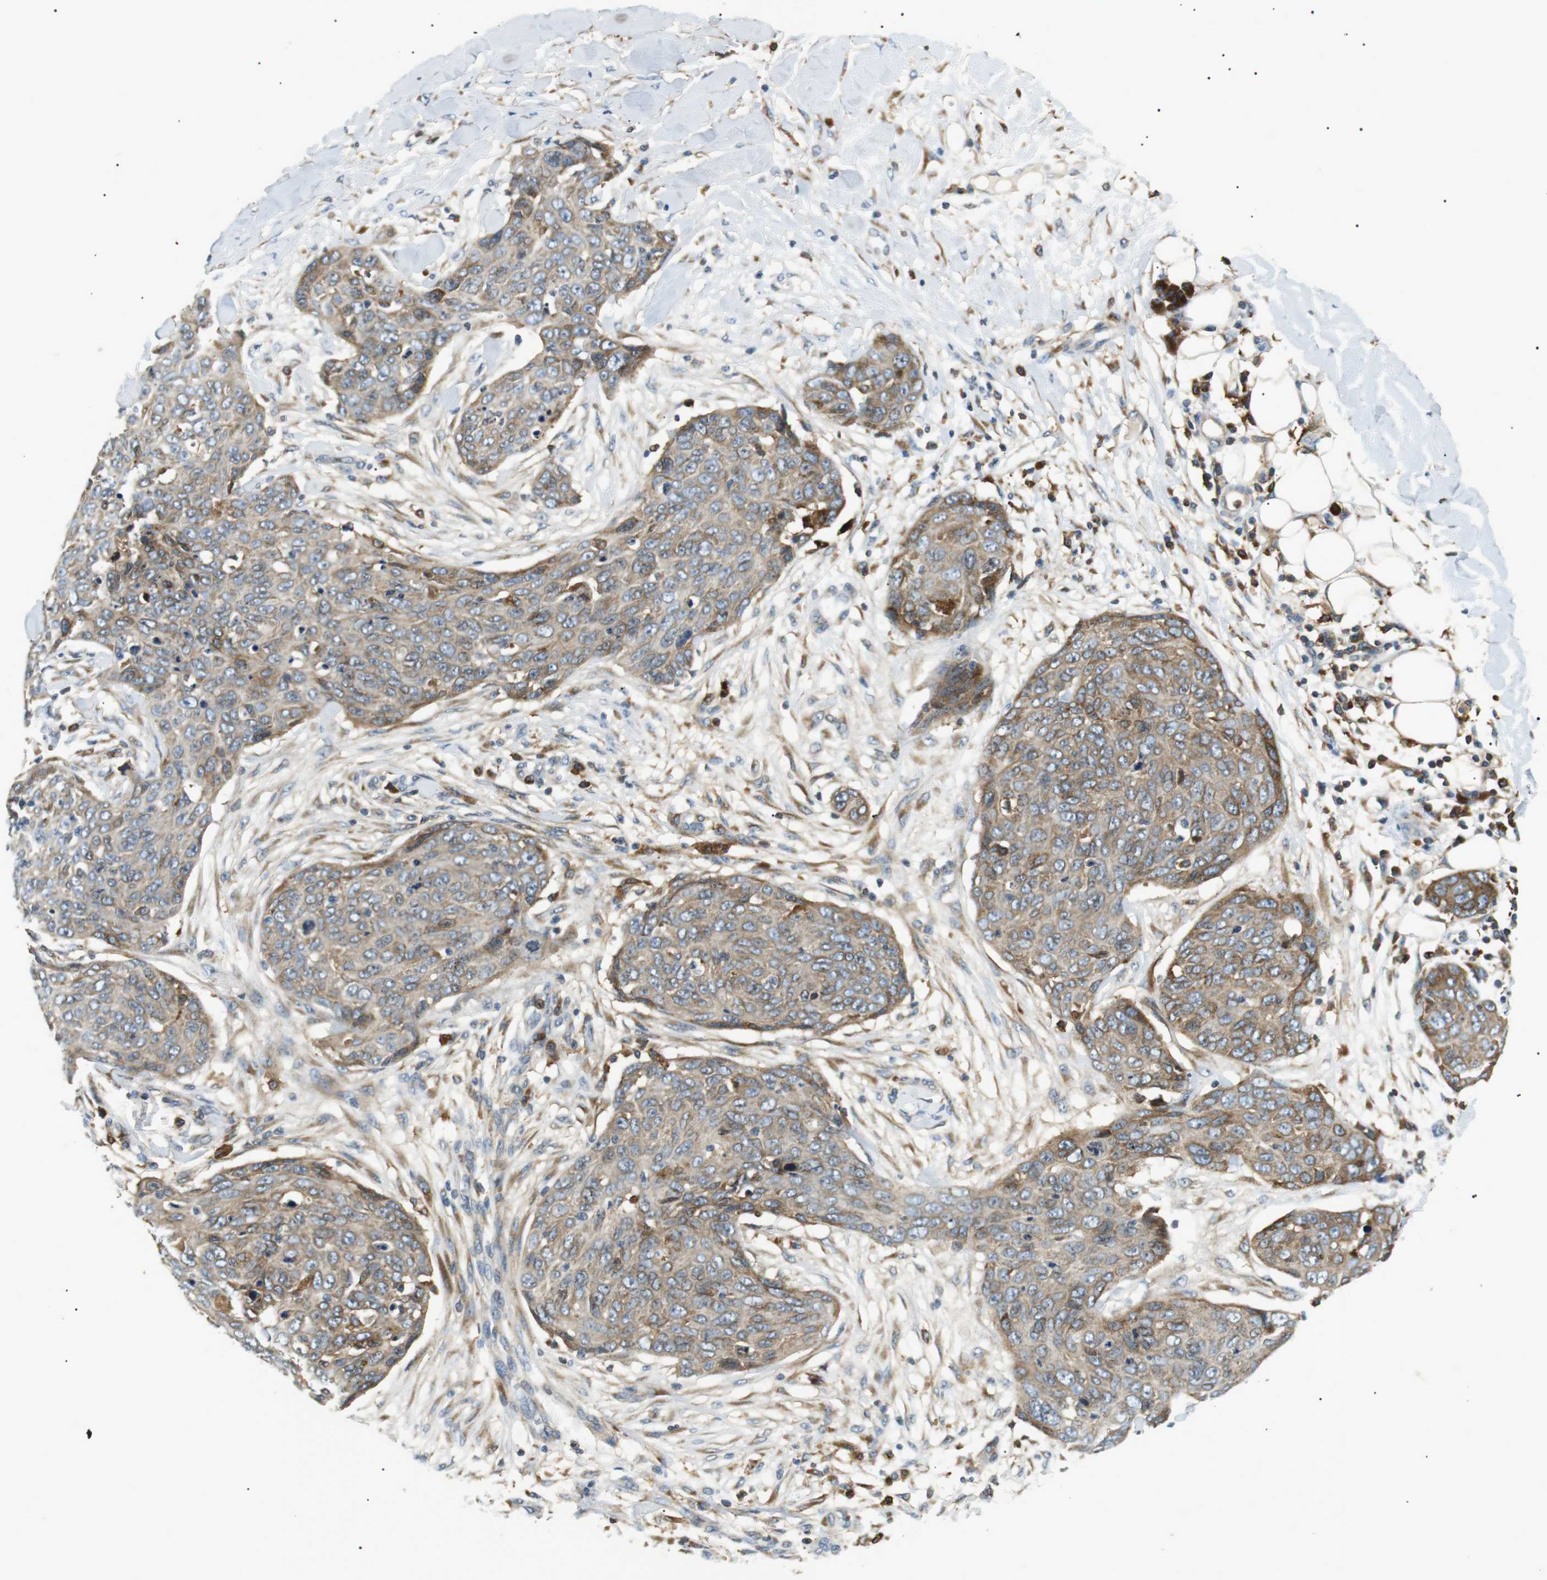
{"staining": {"intensity": "moderate", "quantity": "25%-75%", "location": "cytoplasmic/membranous"}, "tissue": "skin cancer", "cell_type": "Tumor cells", "image_type": "cancer", "snomed": [{"axis": "morphology", "description": "Squamous cell carcinoma in situ, NOS"}, {"axis": "morphology", "description": "Squamous cell carcinoma, NOS"}, {"axis": "topography", "description": "Skin"}], "caption": "Protein analysis of skin cancer tissue displays moderate cytoplasmic/membranous expression in approximately 25%-75% of tumor cells.", "gene": "RAB9A", "patient": {"sex": "male", "age": 93}}